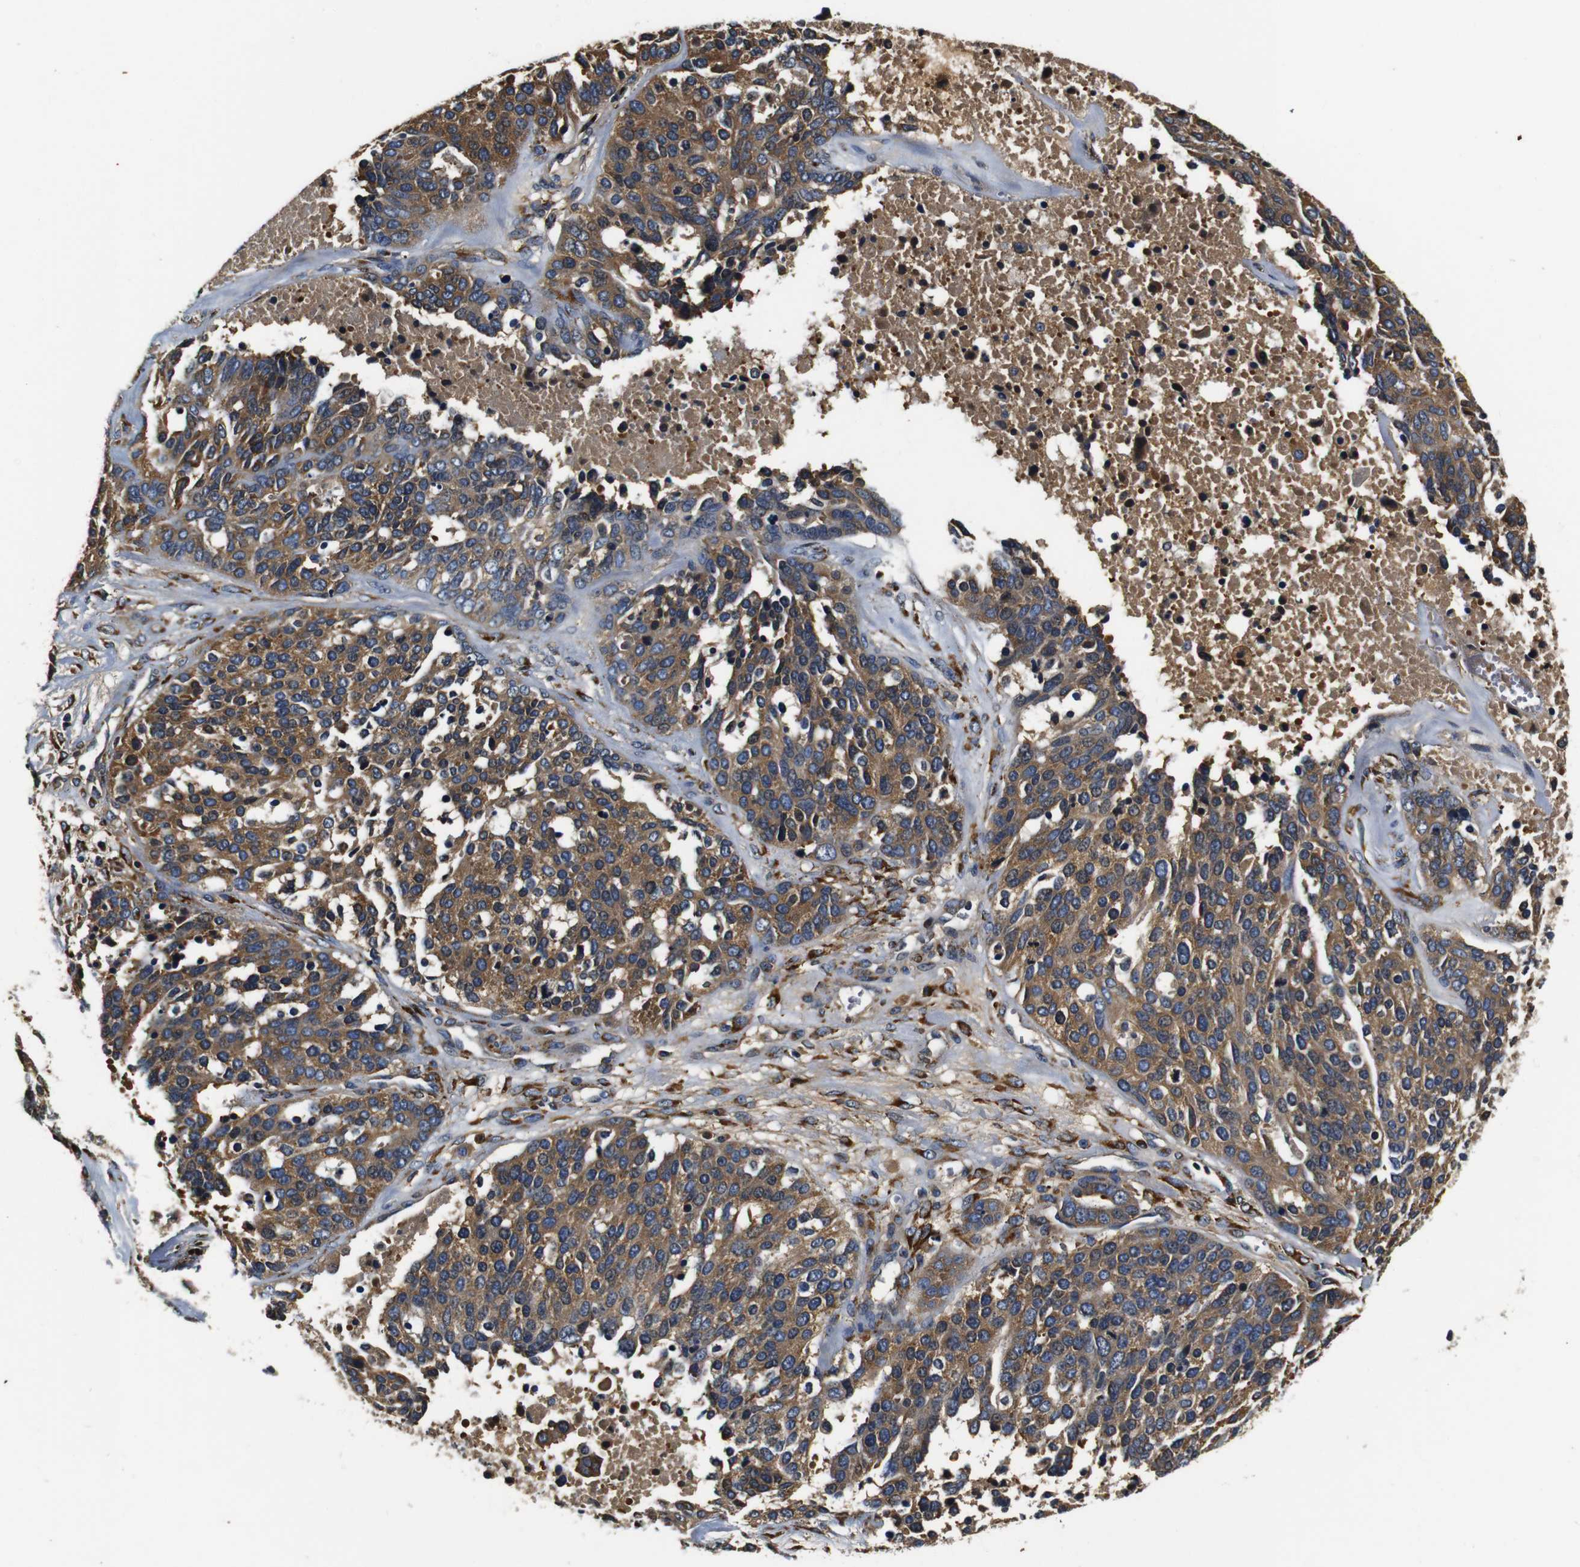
{"staining": {"intensity": "moderate", "quantity": ">75%", "location": "cytoplasmic/membranous"}, "tissue": "ovarian cancer", "cell_type": "Tumor cells", "image_type": "cancer", "snomed": [{"axis": "morphology", "description": "Cystadenocarcinoma, serous, NOS"}, {"axis": "topography", "description": "Ovary"}], "caption": "Immunohistochemistry micrograph of neoplastic tissue: serous cystadenocarcinoma (ovarian) stained using immunohistochemistry shows medium levels of moderate protein expression localized specifically in the cytoplasmic/membranous of tumor cells, appearing as a cytoplasmic/membranous brown color.", "gene": "COL1A1", "patient": {"sex": "female", "age": 44}}